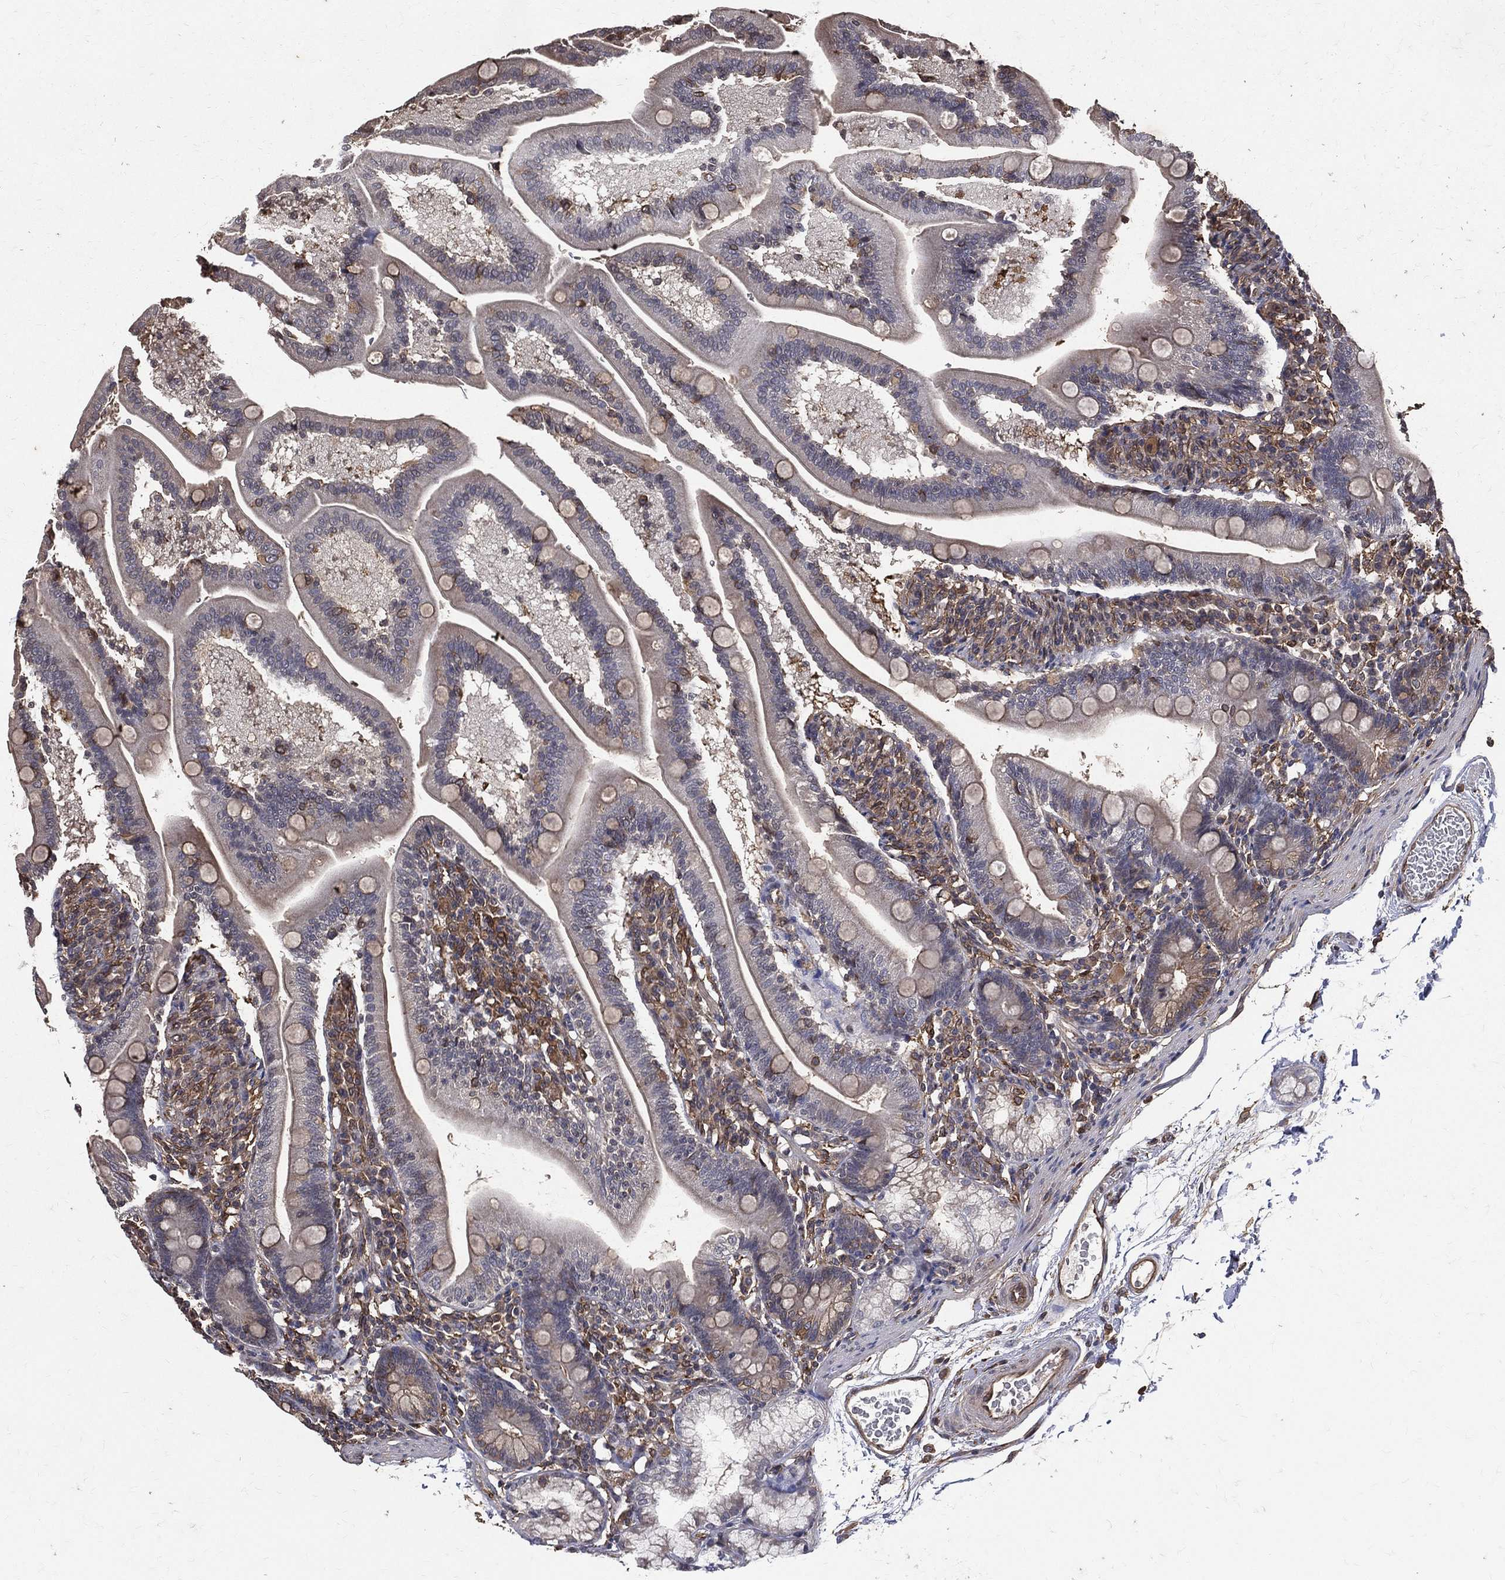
{"staining": {"intensity": "negative", "quantity": "none", "location": "none"}, "tissue": "duodenum", "cell_type": "Glandular cells", "image_type": "normal", "snomed": [{"axis": "morphology", "description": "Normal tissue, NOS"}, {"axis": "topography", "description": "Duodenum"}], "caption": "This is an immunohistochemistry histopathology image of benign human duodenum. There is no staining in glandular cells.", "gene": "DPYSL2", "patient": {"sex": "female", "age": 67}}